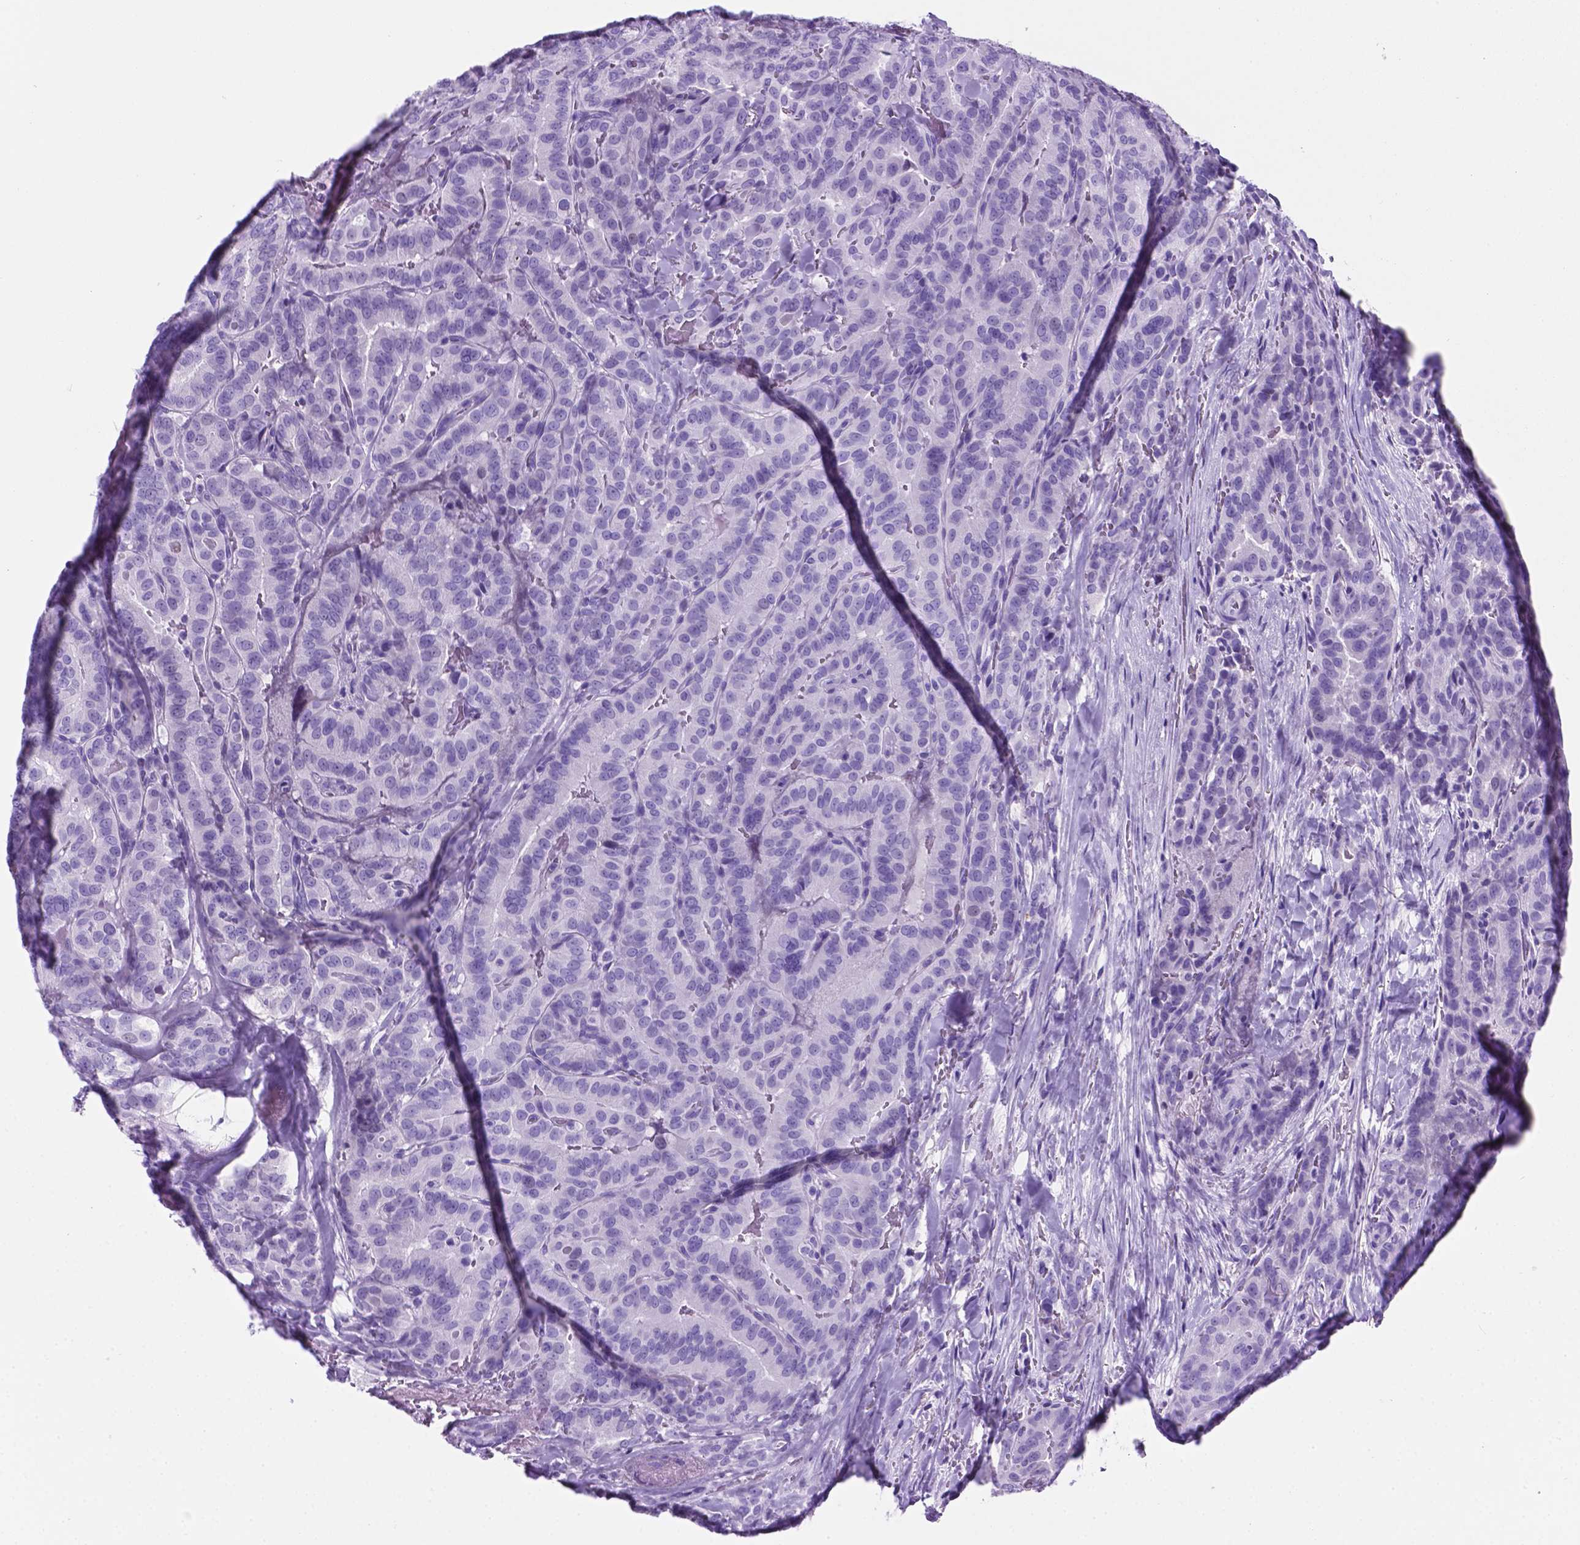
{"staining": {"intensity": "negative", "quantity": "none", "location": "none"}, "tissue": "thyroid cancer", "cell_type": "Tumor cells", "image_type": "cancer", "snomed": [{"axis": "morphology", "description": "Papillary adenocarcinoma, NOS"}, {"axis": "topography", "description": "Thyroid gland"}], "caption": "High magnification brightfield microscopy of thyroid cancer (papillary adenocarcinoma) stained with DAB (3,3'-diaminobenzidine) (brown) and counterstained with hematoxylin (blue): tumor cells show no significant staining. (DAB immunohistochemistry (IHC) with hematoxylin counter stain).", "gene": "C17orf107", "patient": {"sex": "male", "age": 61}}